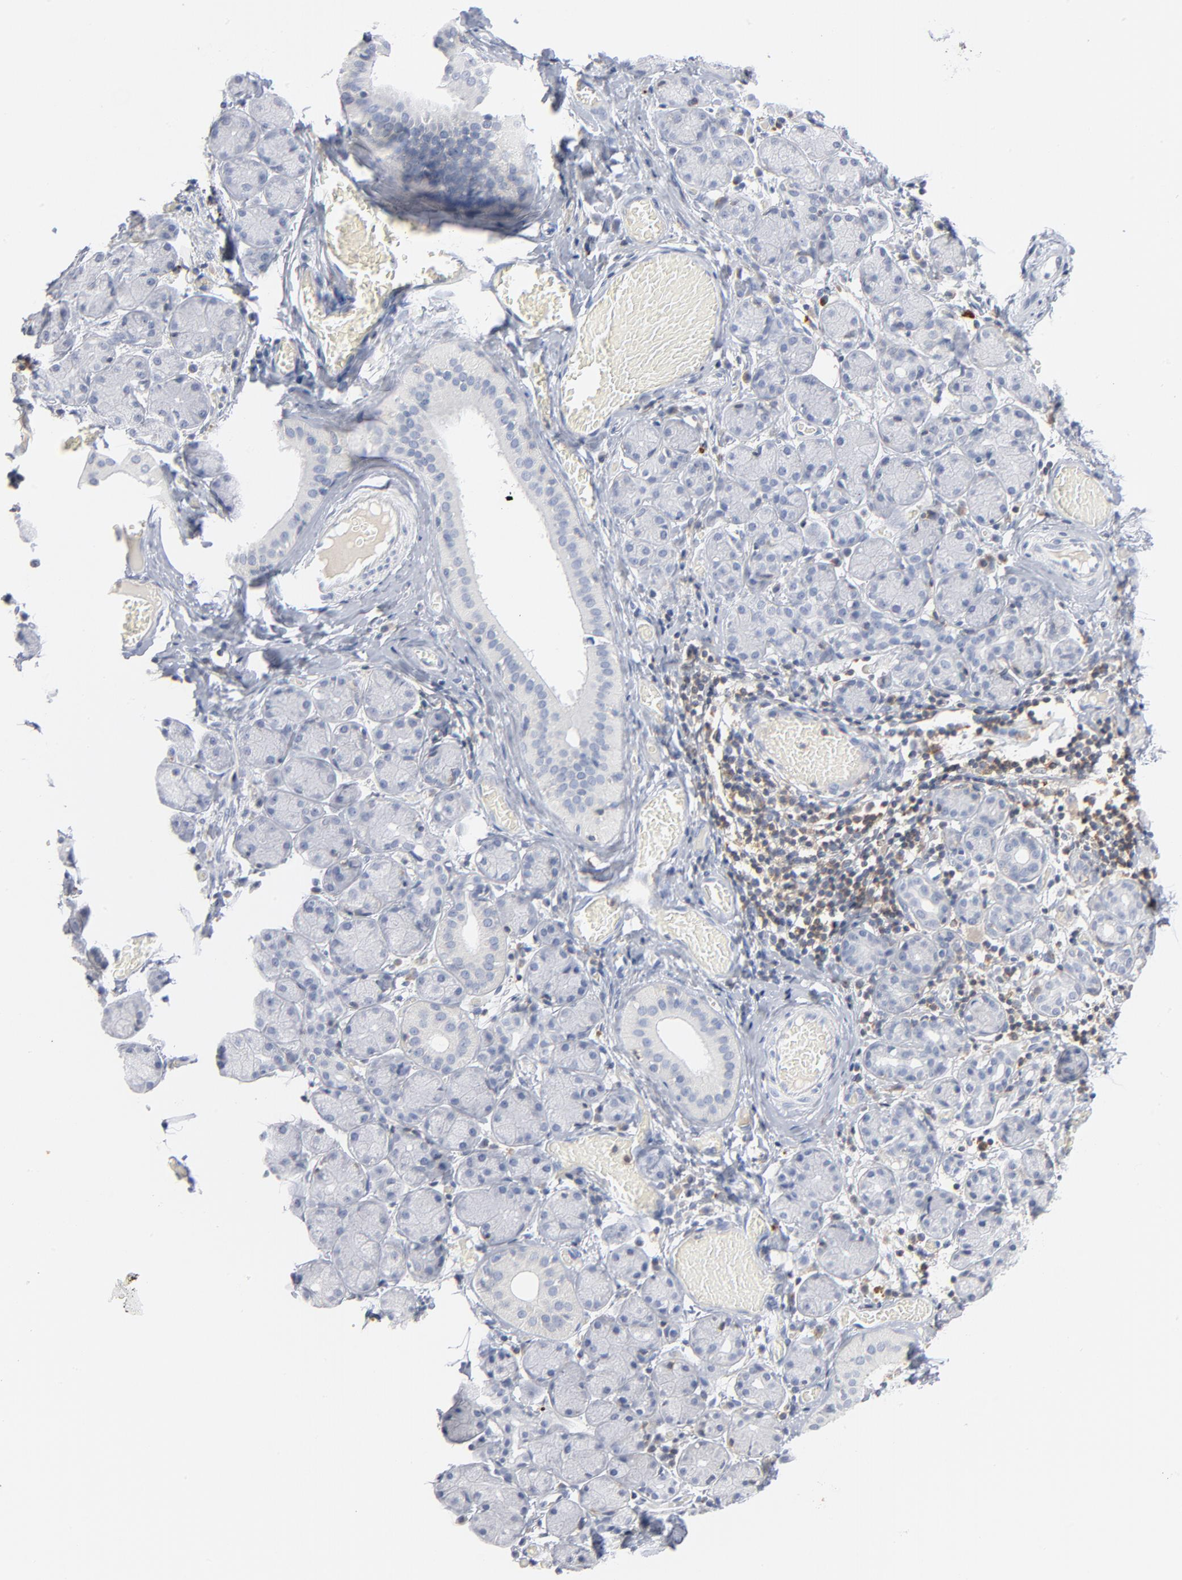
{"staining": {"intensity": "negative", "quantity": "none", "location": "none"}, "tissue": "salivary gland", "cell_type": "Glandular cells", "image_type": "normal", "snomed": [{"axis": "morphology", "description": "Normal tissue, NOS"}, {"axis": "topography", "description": "Salivary gland"}], "caption": "Immunohistochemistry (IHC) micrograph of benign salivary gland stained for a protein (brown), which shows no positivity in glandular cells. (DAB (3,3'-diaminobenzidine) immunohistochemistry (IHC) visualized using brightfield microscopy, high magnification).", "gene": "PTK2B", "patient": {"sex": "female", "age": 24}}